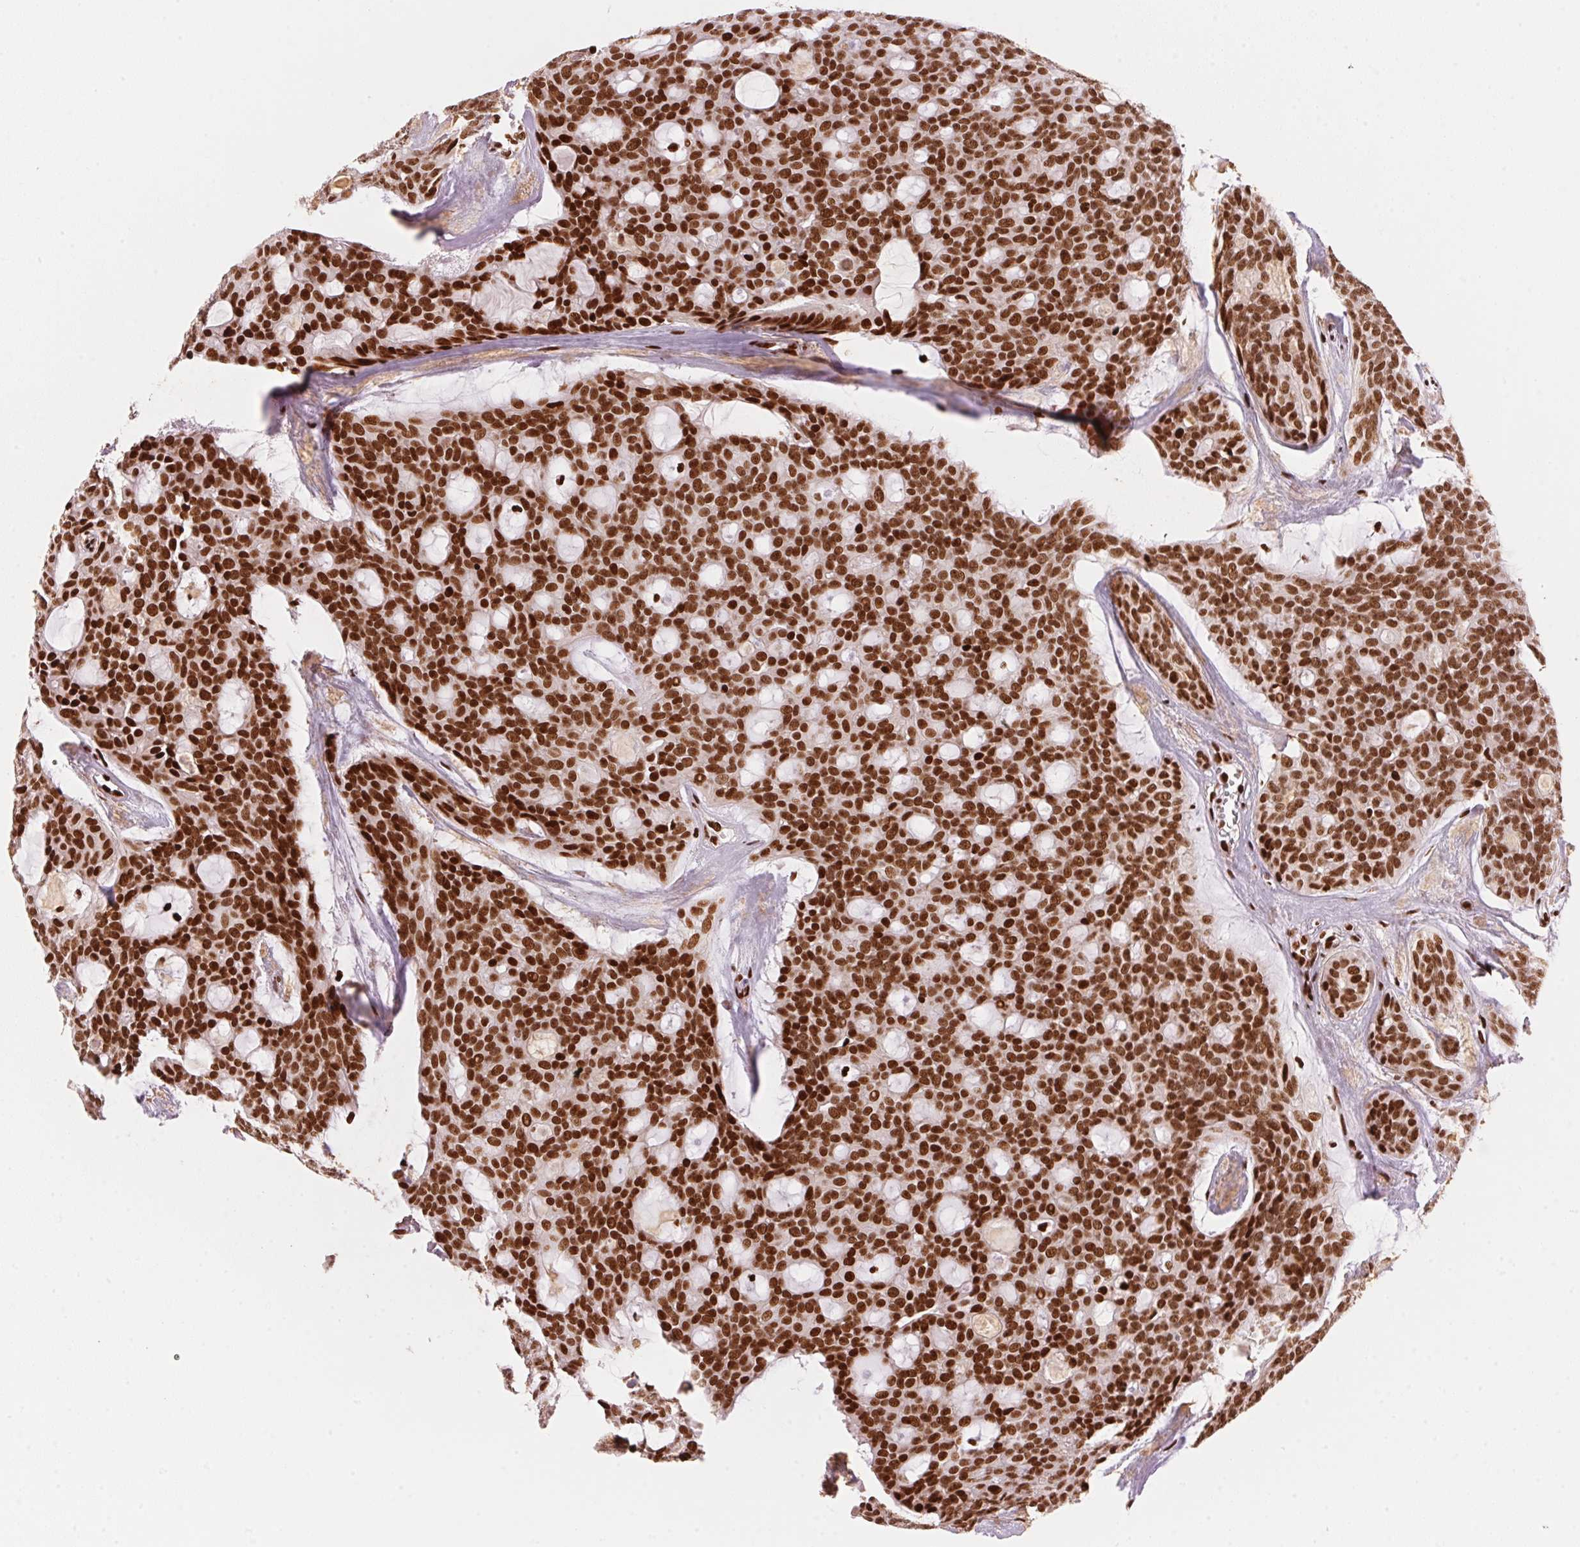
{"staining": {"intensity": "strong", "quantity": ">75%", "location": "nuclear"}, "tissue": "head and neck cancer", "cell_type": "Tumor cells", "image_type": "cancer", "snomed": [{"axis": "morphology", "description": "Adenocarcinoma, NOS"}, {"axis": "topography", "description": "Head-Neck"}], "caption": "Immunohistochemistry (IHC) of adenocarcinoma (head and neck) exhibits high levels of strong nuclear staining in about >75% of tumor cells. The staining was performed using DAB to visualize the protein expression in brown, while the nuclei were stained in blue with hematoxylin (Magnification: 20x).", "gene": "NXF1", "patient": {"sex": "male", "age": 66}}